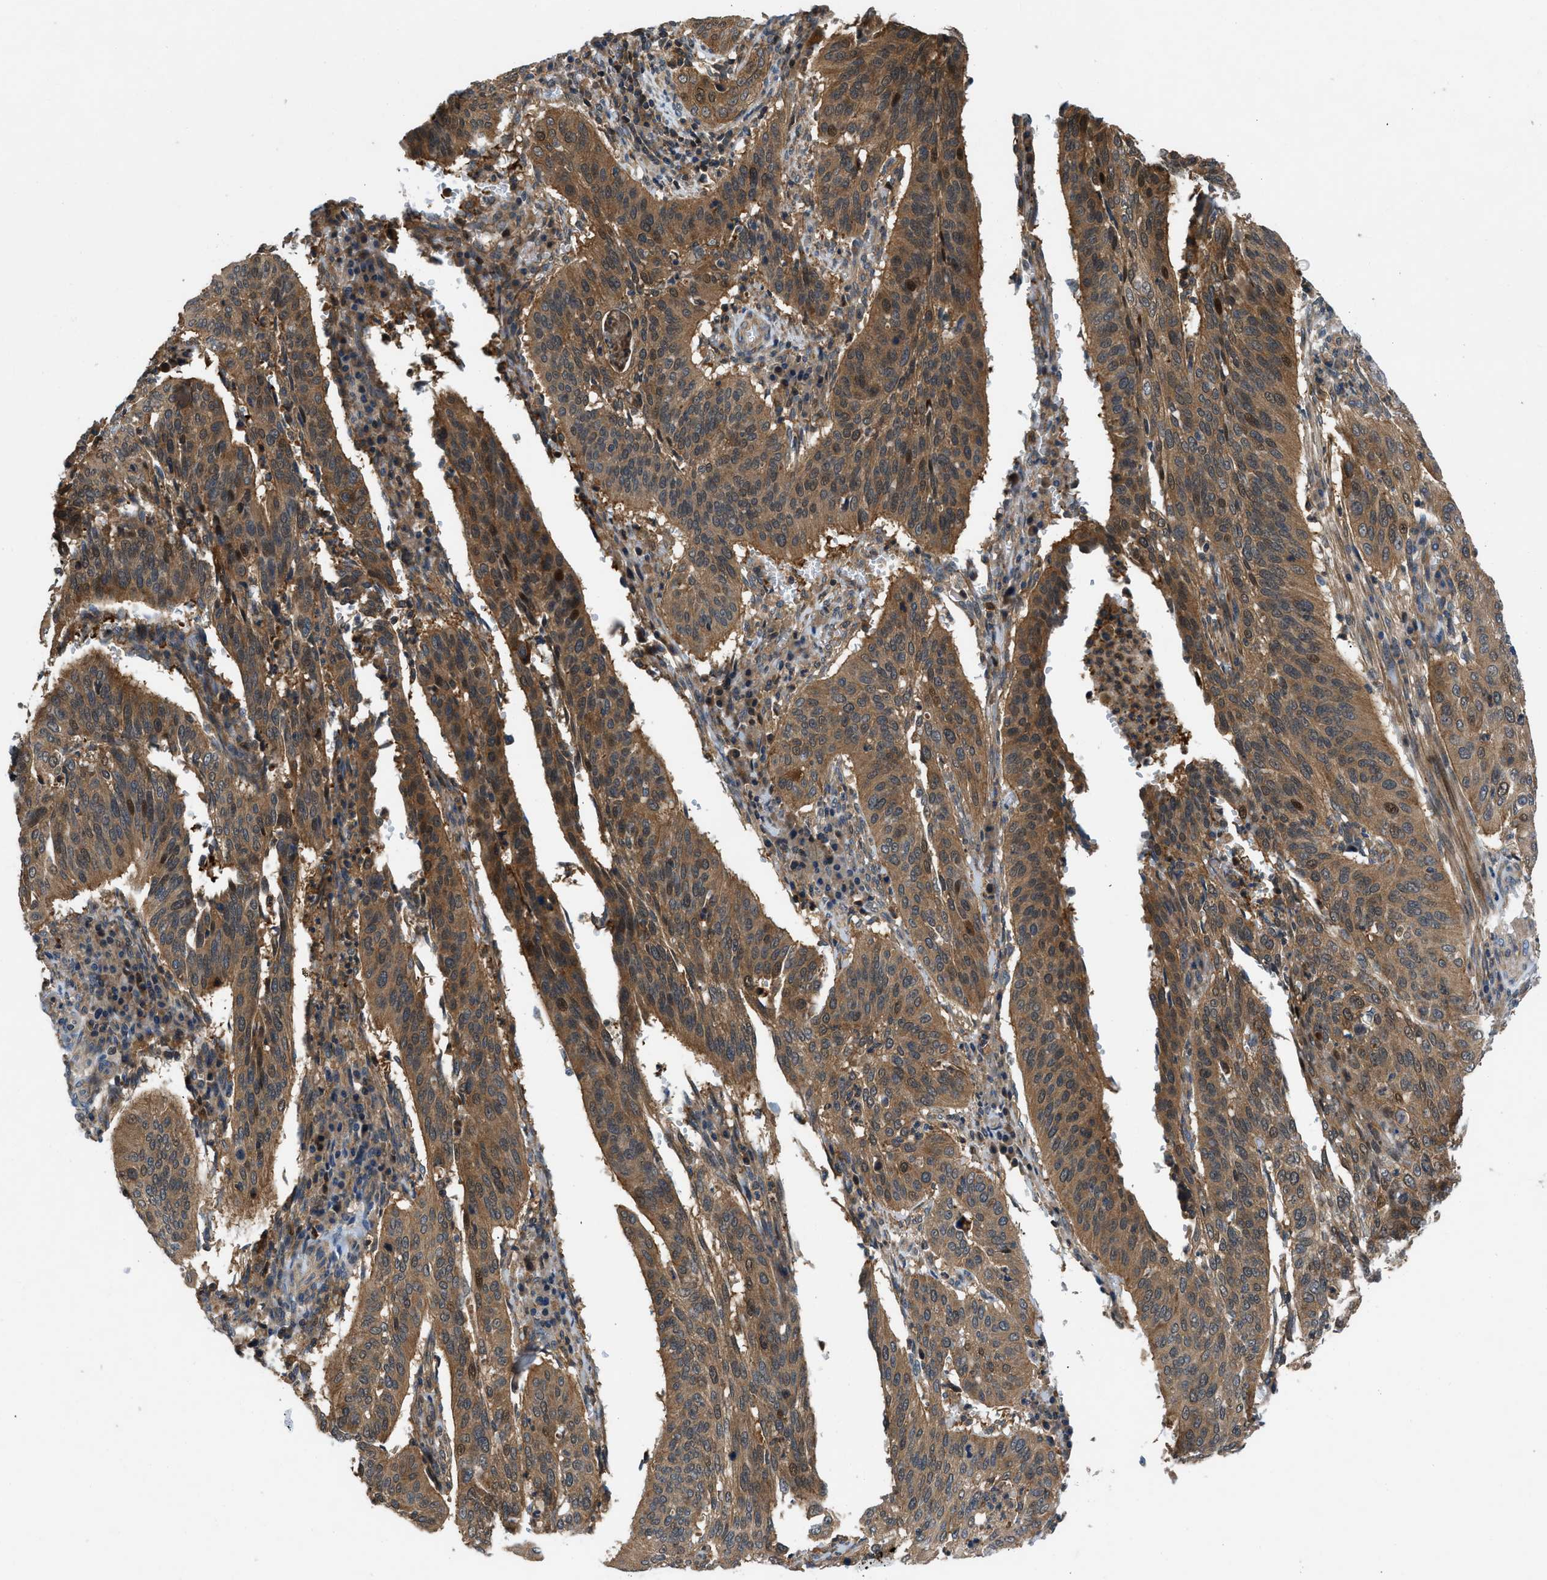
{"staining": {"intensity": "moderate", "quantity": ">75%", "location": "cytoplasmic/membranous,nuclear"}, "tissue": "cervical cancer", "cell_type": "Tumor cells", "image_type": "cancer", "snomed": [{"axis": "morphology", "description": "Normal tissue, NOS"}, {"axis": "morphology", "description": "Squamous cell carcinoma, NOS"}, {"axis": "topography", "description": "Cervix"}], "caption": "About >75% of tumor cells in cervical cancer reveal moderate cytoplasmic/membranous and nuclear protein expression as visualized by brown immunohistochemical staining.", "gene": "GPR31", "patient": {"sex": "female", "age": 39}}